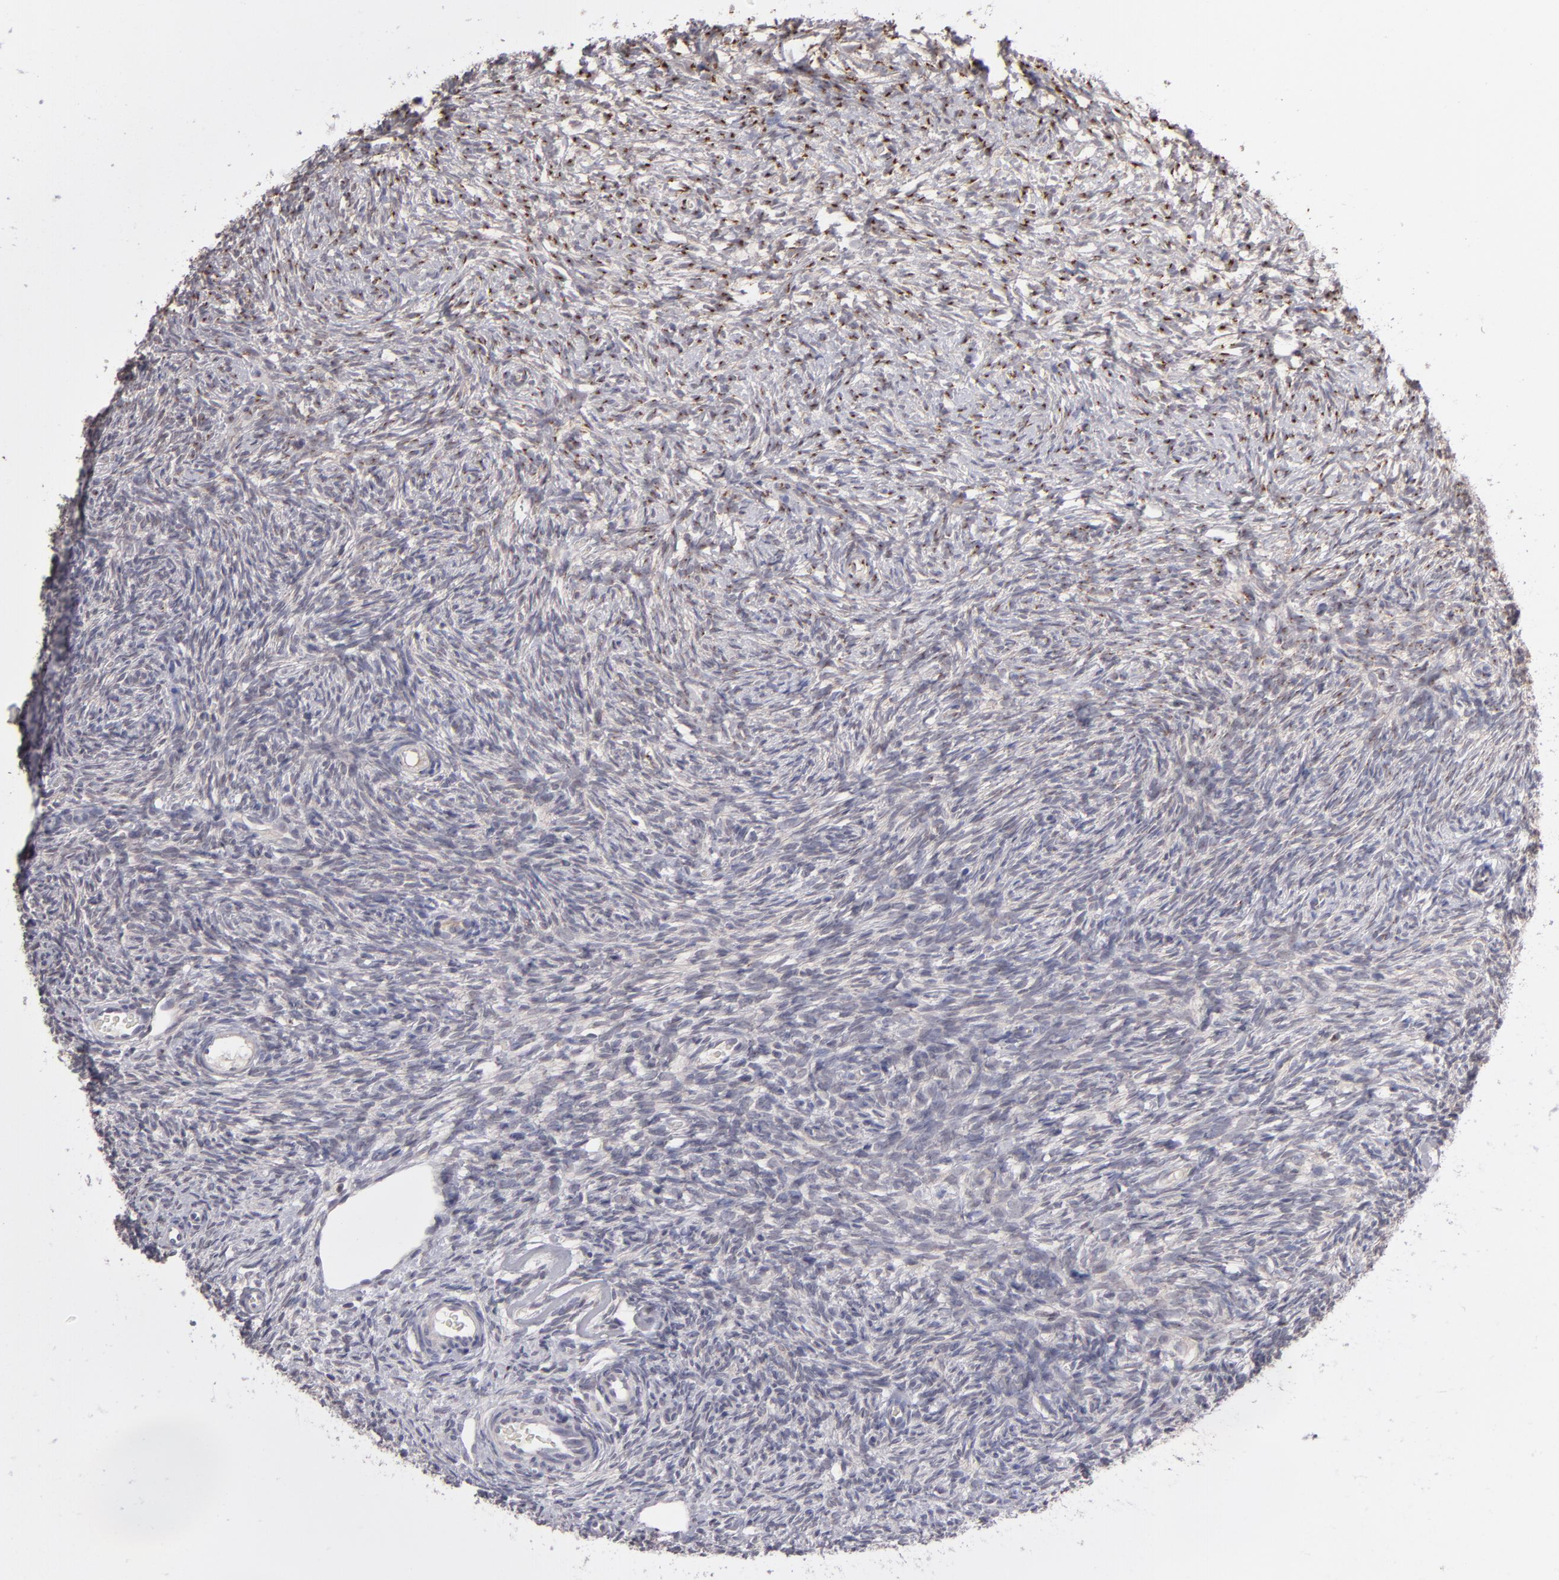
{"staining": {"intensity": "negative", "quantity": "none", "location": "none"}, "tissue": "ovary", "cell_type": "Ovarian stroma cells", "image_type": "normal", "snomed": [{"axis": "morphology", "description": "Normal tissue, NOS"}, {"axis": "topography", "description": "Ovary"}], "caption": "This is a image of immunohistochemistry (IHC) staining of benign ovary, which shows no staining in ovarian stroma cells. (Immunohistochemistry, brightfield microscopy, high magnification).", "gene": "IL12A", "patient": {"sex": "female", "age": 35}}